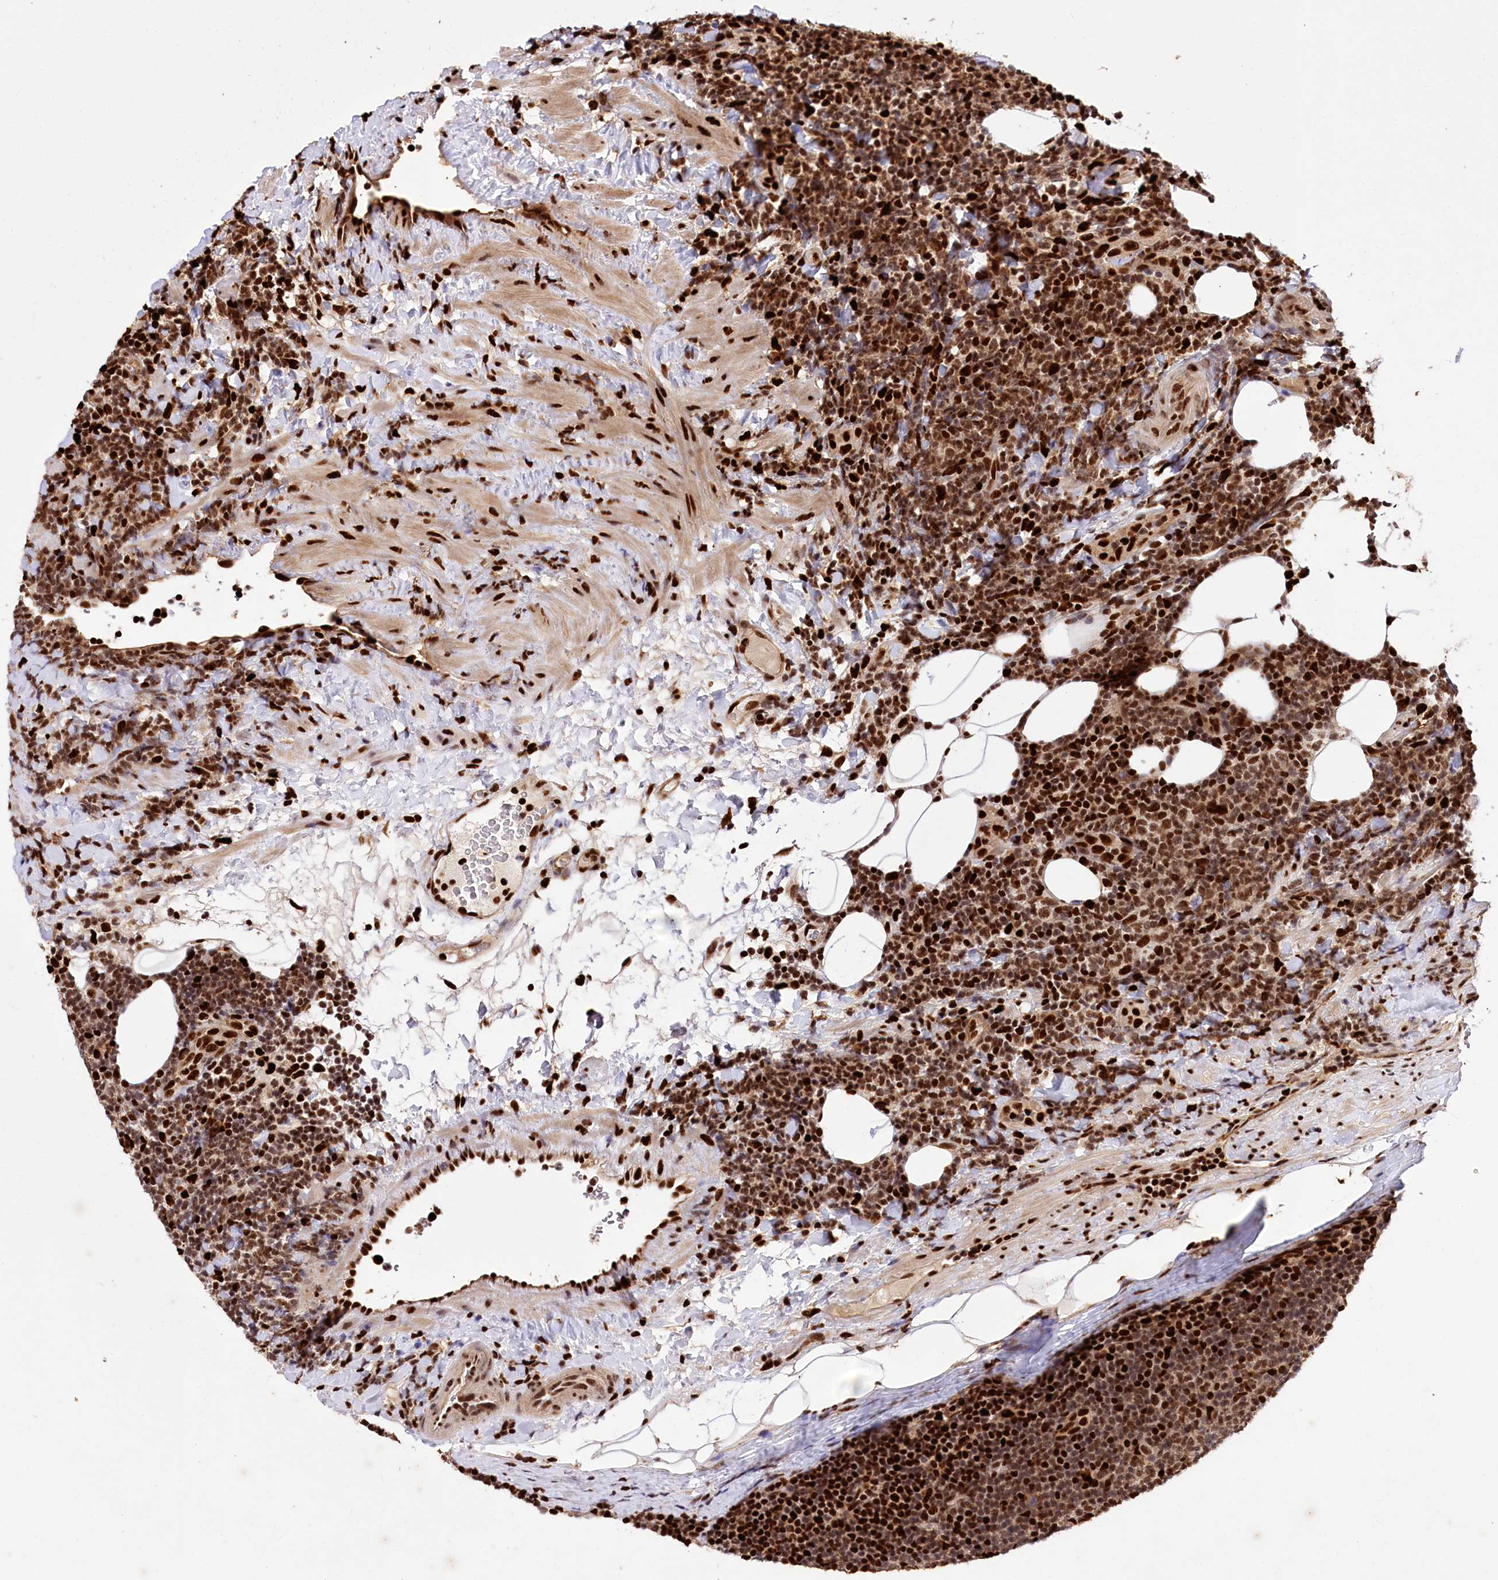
{"staining": {"intensity": "strong", "quantity": ">75%", "location": "nuclear"}, "tissue": "lymphoma", "cell_type": "Tumor cells", "image_type": "cancer", "snomed": [{"axis": "morphology", "description": "Malignant lymphoma, non-Hodgkin's type, Low grade"}, {"axis": "topography", "description": "Lymph node"}], "caption": "Human low-grade malignant lymphoma, non-Hodgkin's type stained with a brown dye reveals strong nuclear positive positivity in approximately >75% of tumor cells.", "gene": "FIGN", "patient": {"sex": "male", "age": 66}}